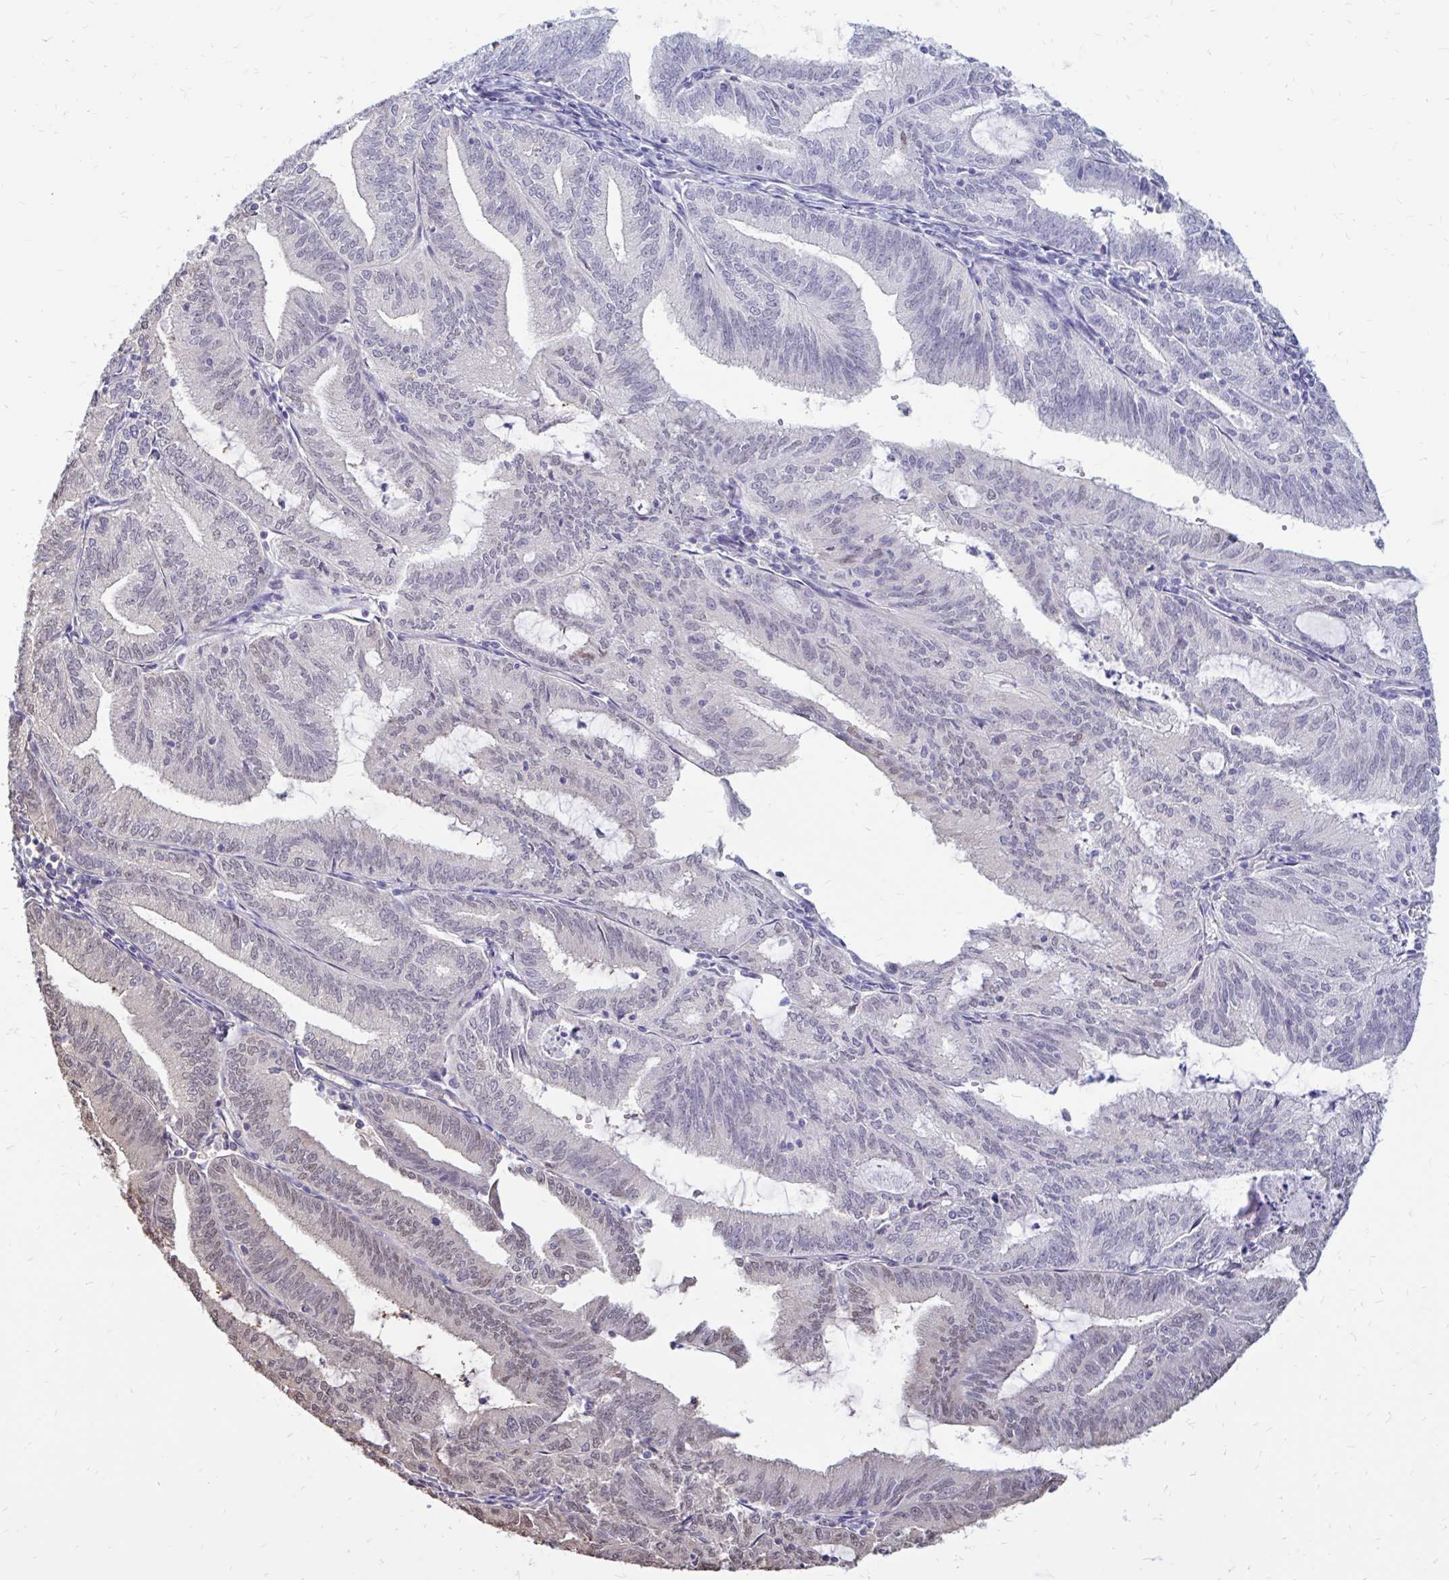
{"staining": {"intensity": "negative", "quantity": "none", "location": "none"}, "tissue": "endometrial cancer", "cell_type": "Tumor cells", "image_type": "cancer", "snomed": [{"axis": "morphology", "description": "Adenocarcinoma, NOS"}, {"axis": "topography", "description": "Endometrium"}], "caption": "Micrograph shows no significant protein positivity in tumor cells of endometrial cancer (adenocarcinoma).", "gene": "IGSF5", "patient": {"sex": "female", "age": 70}}